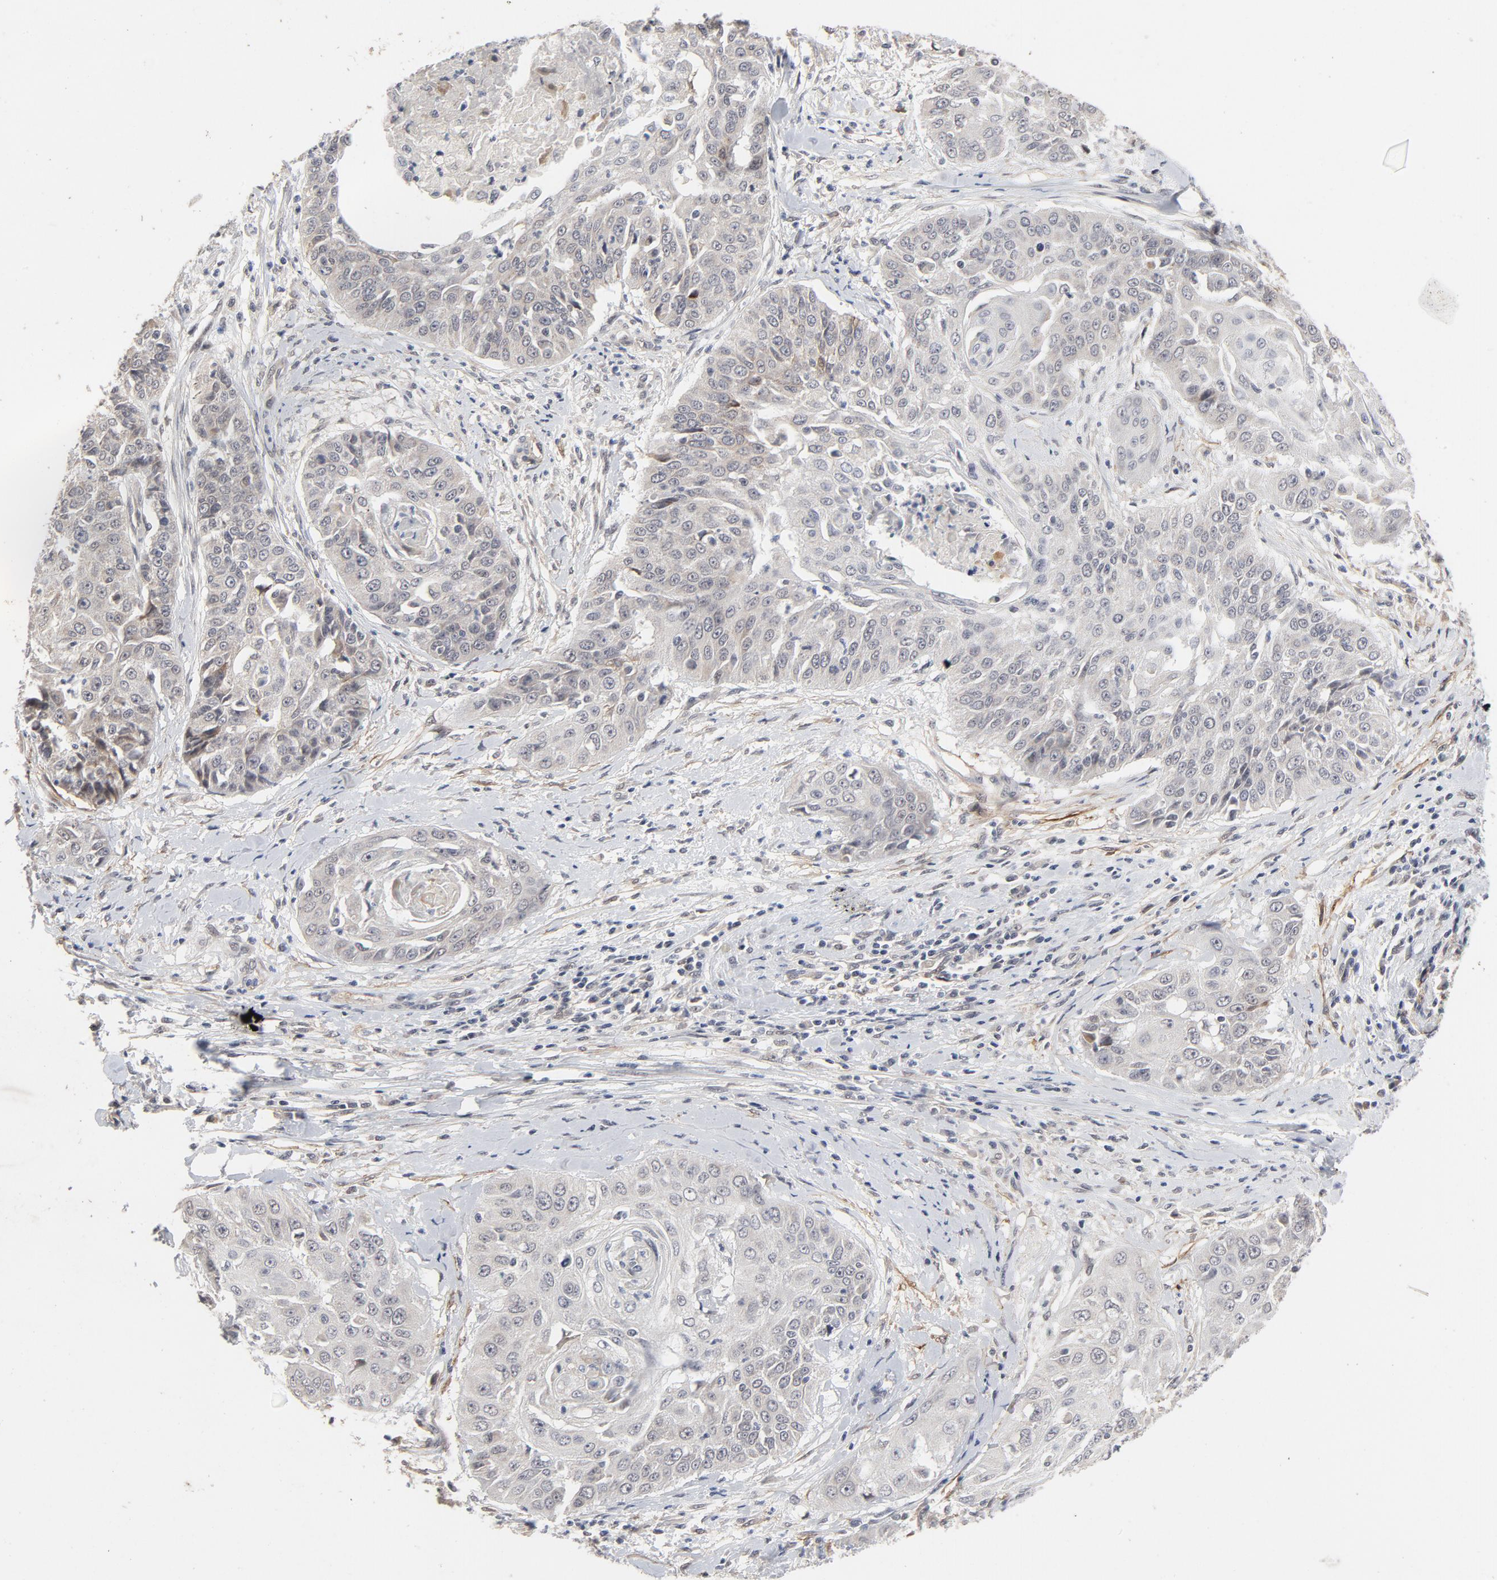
{"staining": {"intensity": "negative", "quantity": "none", "location": "none"}, "tissue": "cervical cancer", "cell_type": "Tumor cells", "image_type": "cancer", "snomed": [{"axis": "morphology", "description": "Squamous cell carcinoma, NOS"}, {"axis": "topography", "description": "Cervix"}], "caption": "Immunohistochemistry (IHC) micrograph of cervical cancer stained for a protein (brown), which shows no staining in tumor cells.", "gene": "ZKSCAN8", "patient": {"sex": "female", "age": 64}}